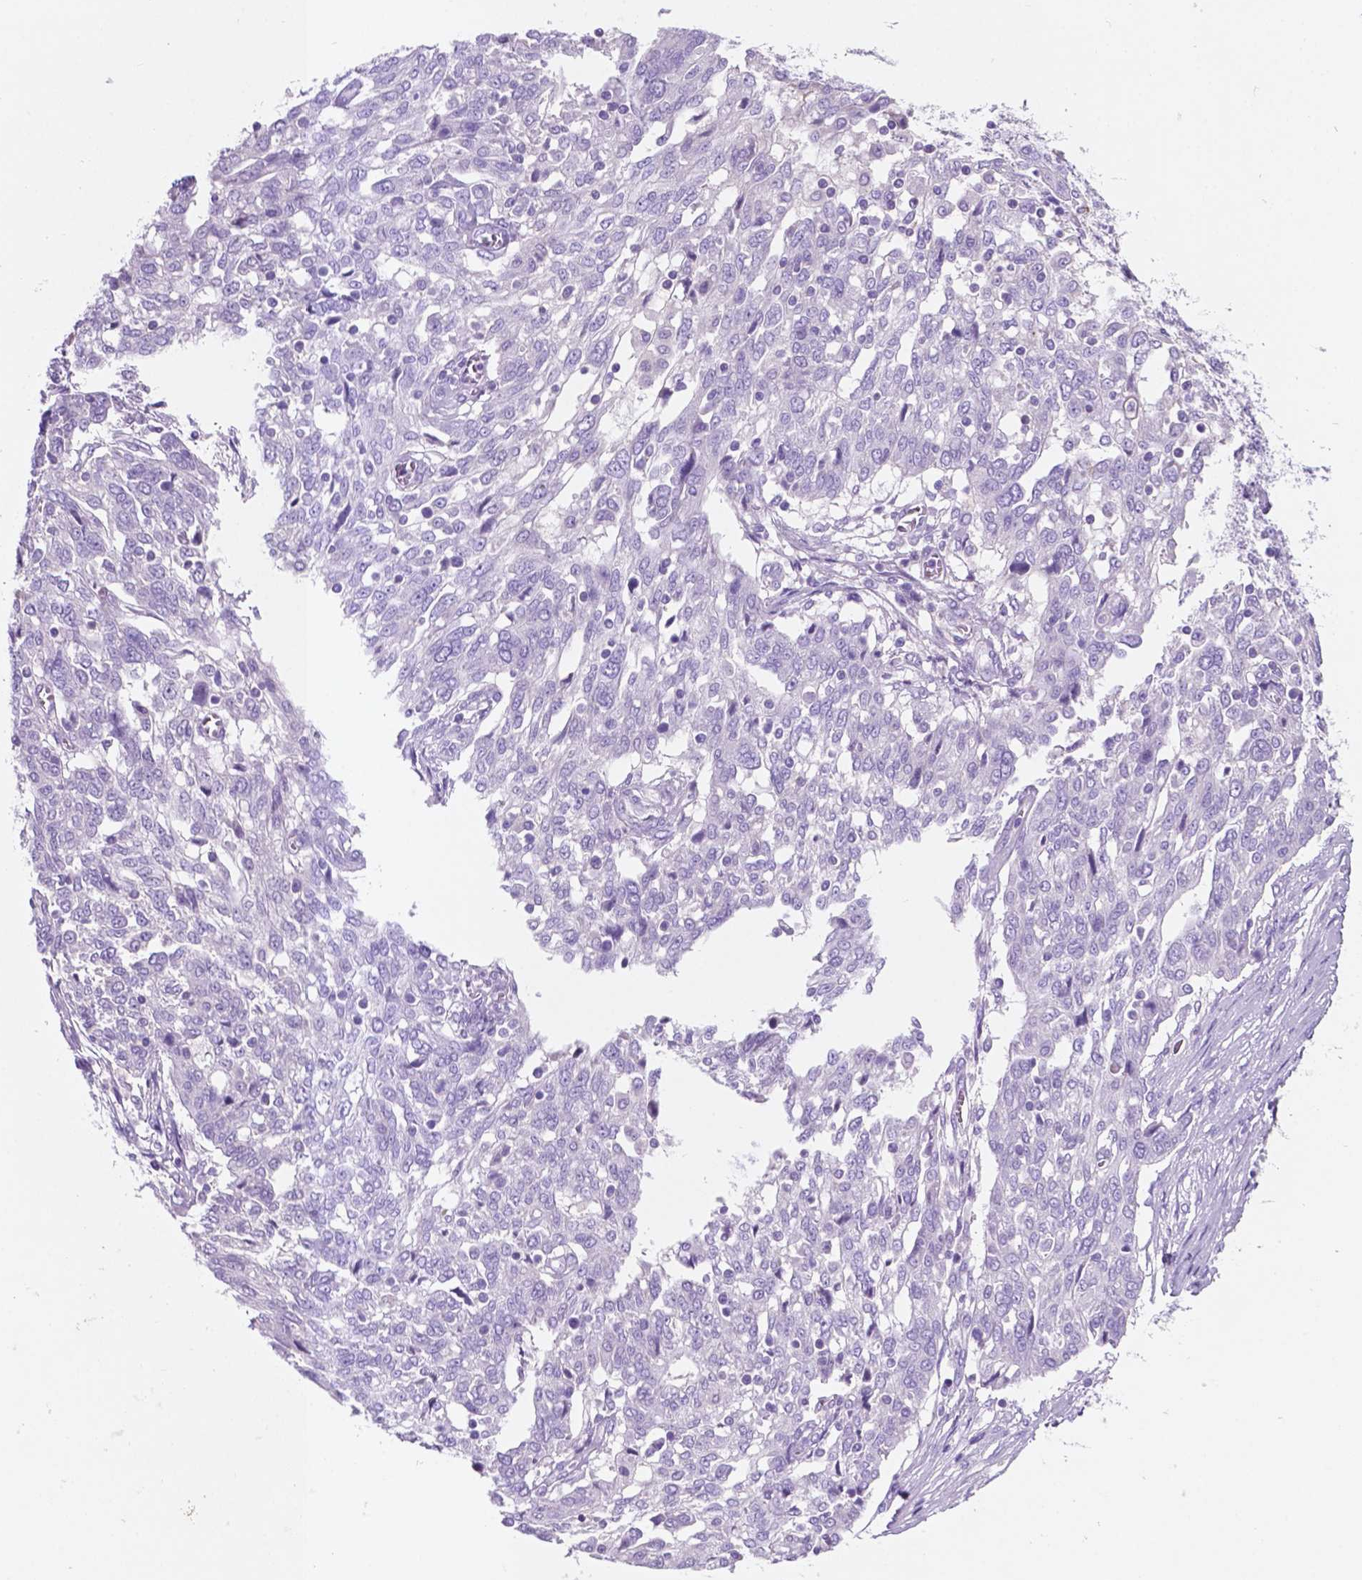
{"staining": {"intensity": "negative", "quantity": "none", "location": "none"}, "tissue": "ovarian cancer", "cell_type": "Tumor cells", "image_type": "cancer", "snomed": [{"axis": "morphology", "description": "Cystadenocarcinoma, serous, NOS"}, {"axis": "topography", "description": "Ovary"}], "caption": "Image shows no protein positivity in tumor cells of ovarian cancer tissue. (Brightfield microscopy of DAB immunohistochemistry at high magnification).", "gene": "POU4F1", "patient": {"sex": "female", "age": 67}}